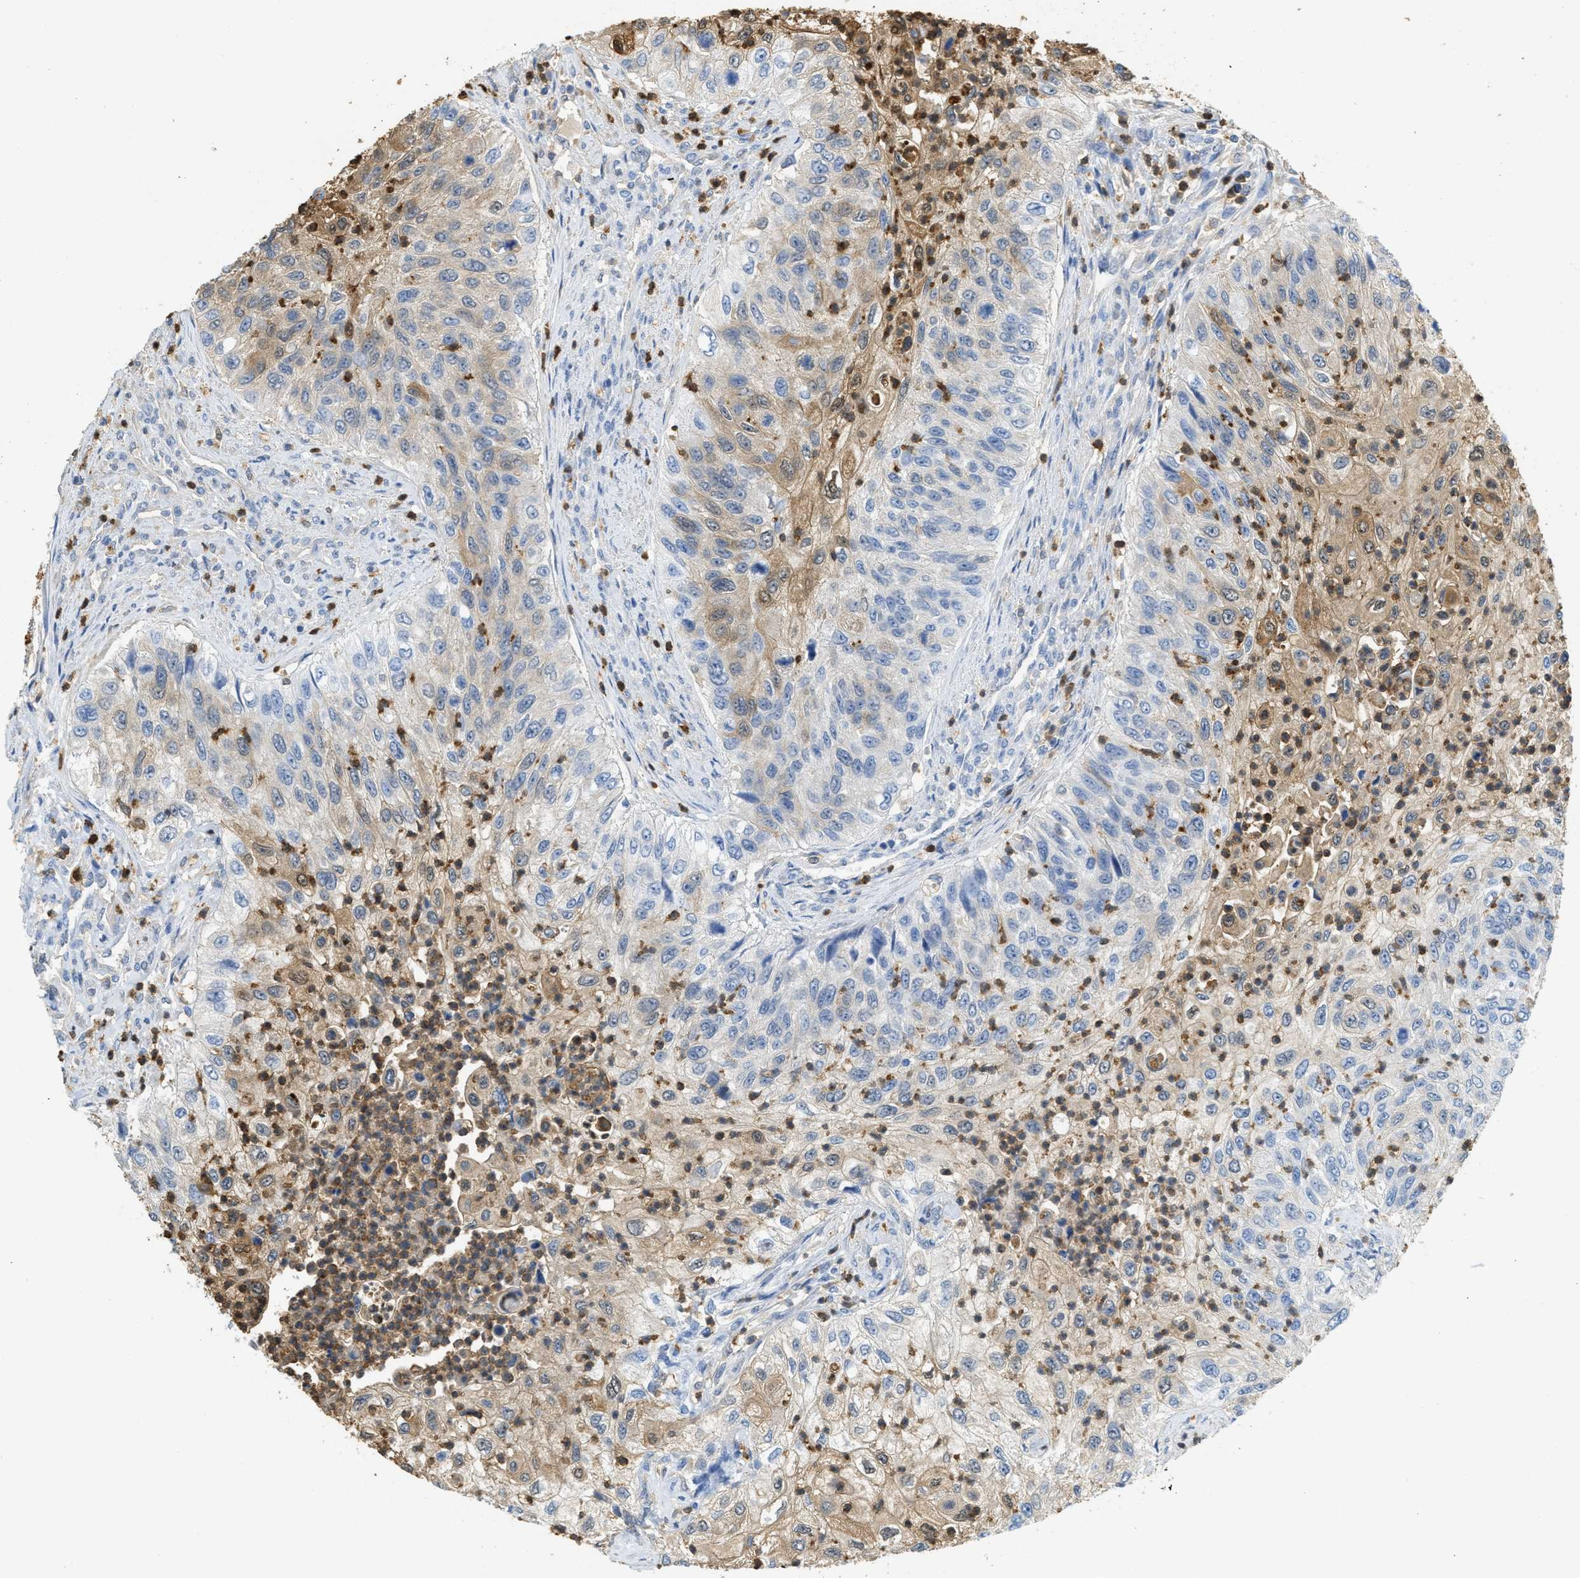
{"staining": {"intensity": "moderate", "quantity": "25%-75%", "location": "cytoplasmic/membranous,nuclear"}, "tissue": "urothelial cancer", "cell_type": "Tumor cells", "image_type": "cancer", "snomed": [{"axis": "morphology", "description": "Urothelial carcinoma, High grade"}, {"axis": "topography", "description": "Urinary bladder"}], "caption": "High-magnification brightfield microscopy of urothelial cancer stained with DAB (3,3'-diaminobenzidine) (brown) and counterstained with hematoxylin (blue). tumor cells exhibit moderate cytoplasmic/membranous and nuclear positivity is present in approximately25%-75% of cells. The protein of interest is stained brown, and the nuclei are stained in blue (DAB IHC with brightfield microscopy, high magnification).", "gene": "SERPINB1", "patient": {"sex": "female", "age": 60}}